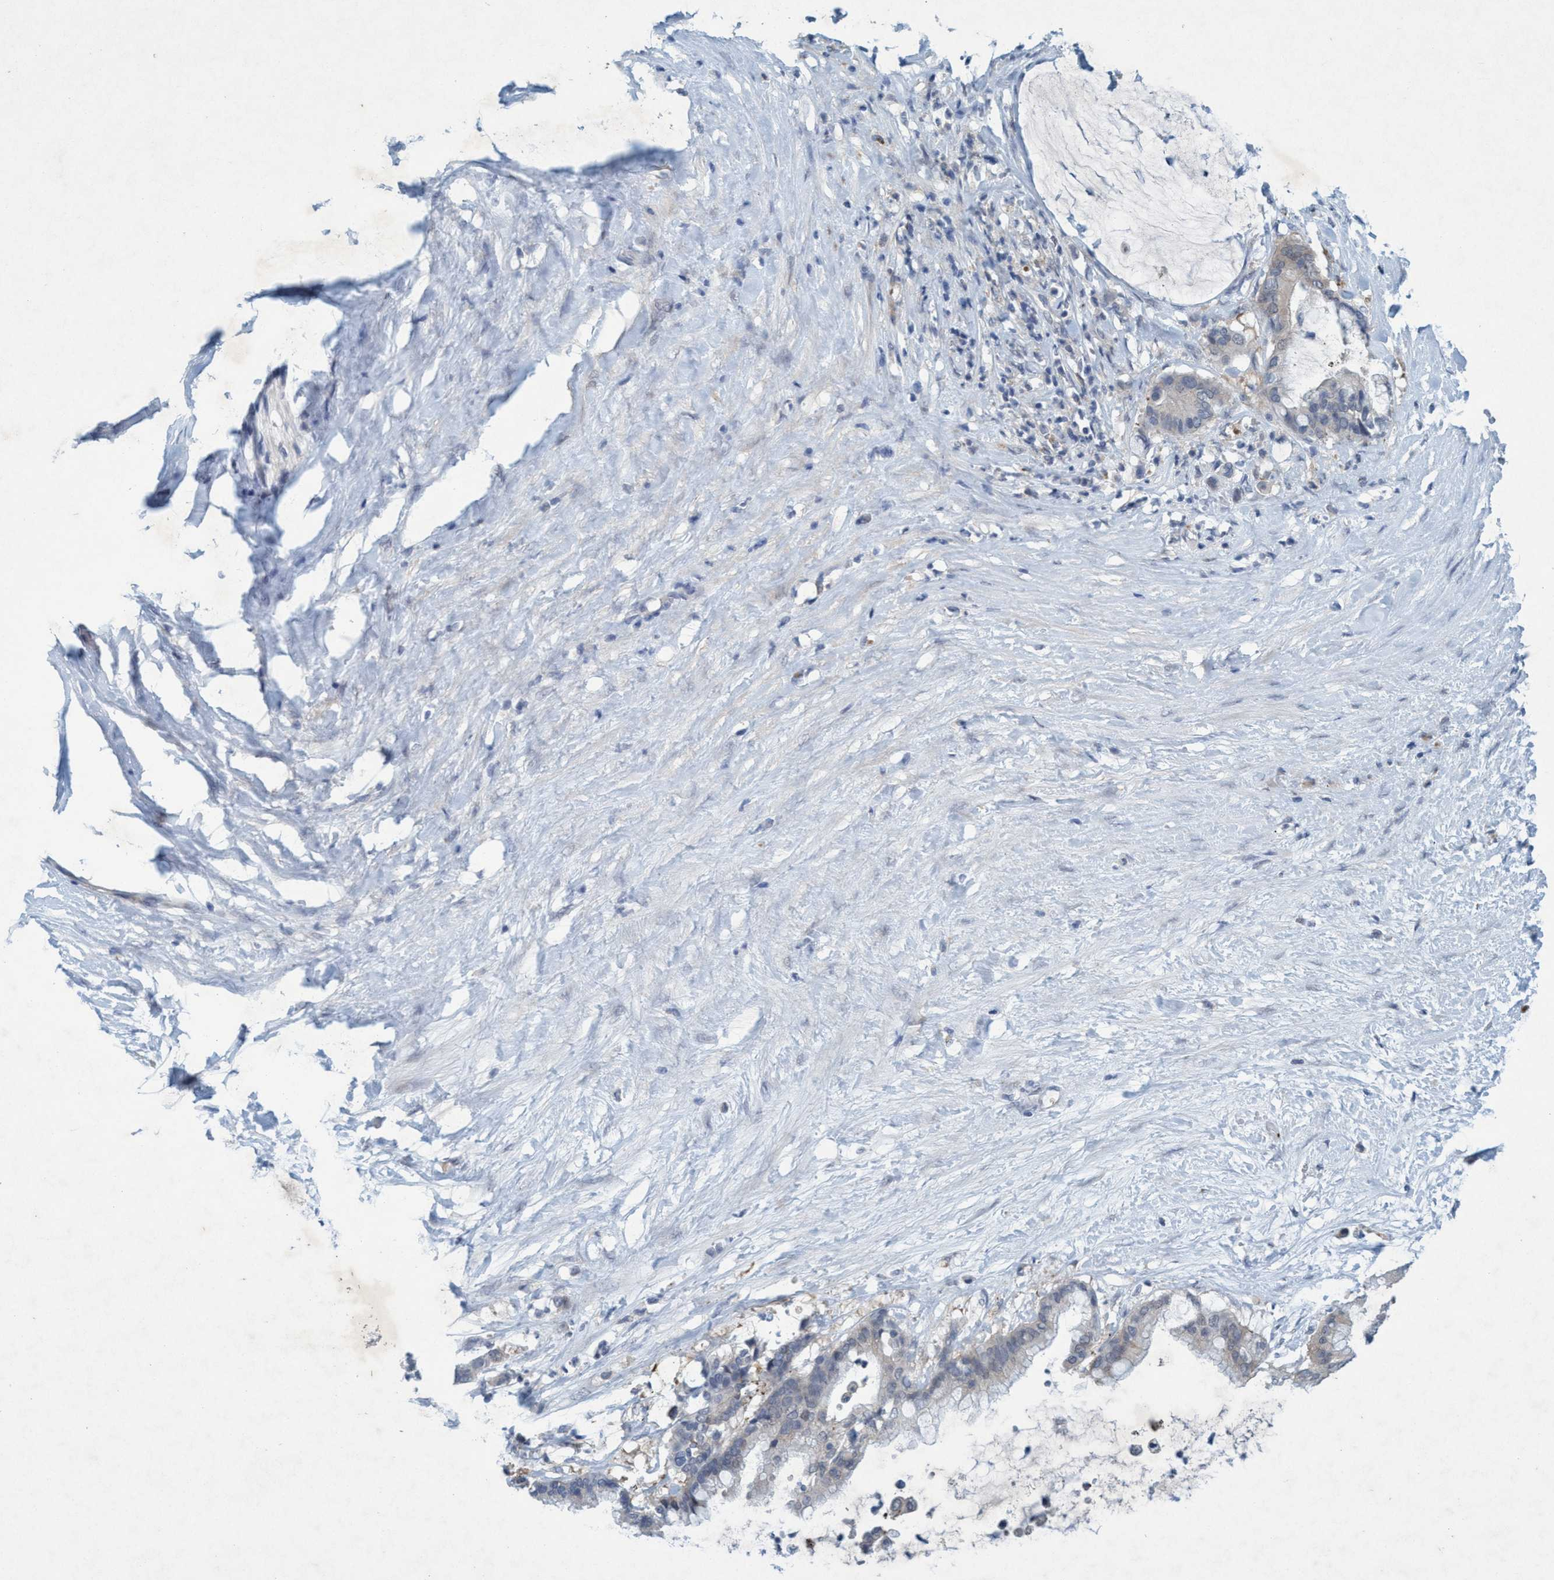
{"staining": {"intensity": "weak", "quantity": "<25%", "location": "cytoplasmic/membranous"}, "tissue": "pancreatic cancer", "cell_type": "Tumor cells", "image_type": "cancer", "snomed": [{"axis": "morphology", "description": "Adenocarcinoma, NOS"}, {"axis": "topography", "description": "Pancreas"}], "caption": "Immunohistochemistry histopathology image of neoplastic tissue: human pancreatic cancer stained with DAB (3,3'-diaminobenzidine) displays no significant protein expression in tumor cells.", "gene": "RNF208", "patient": {"sex": "male", "age": 41}}